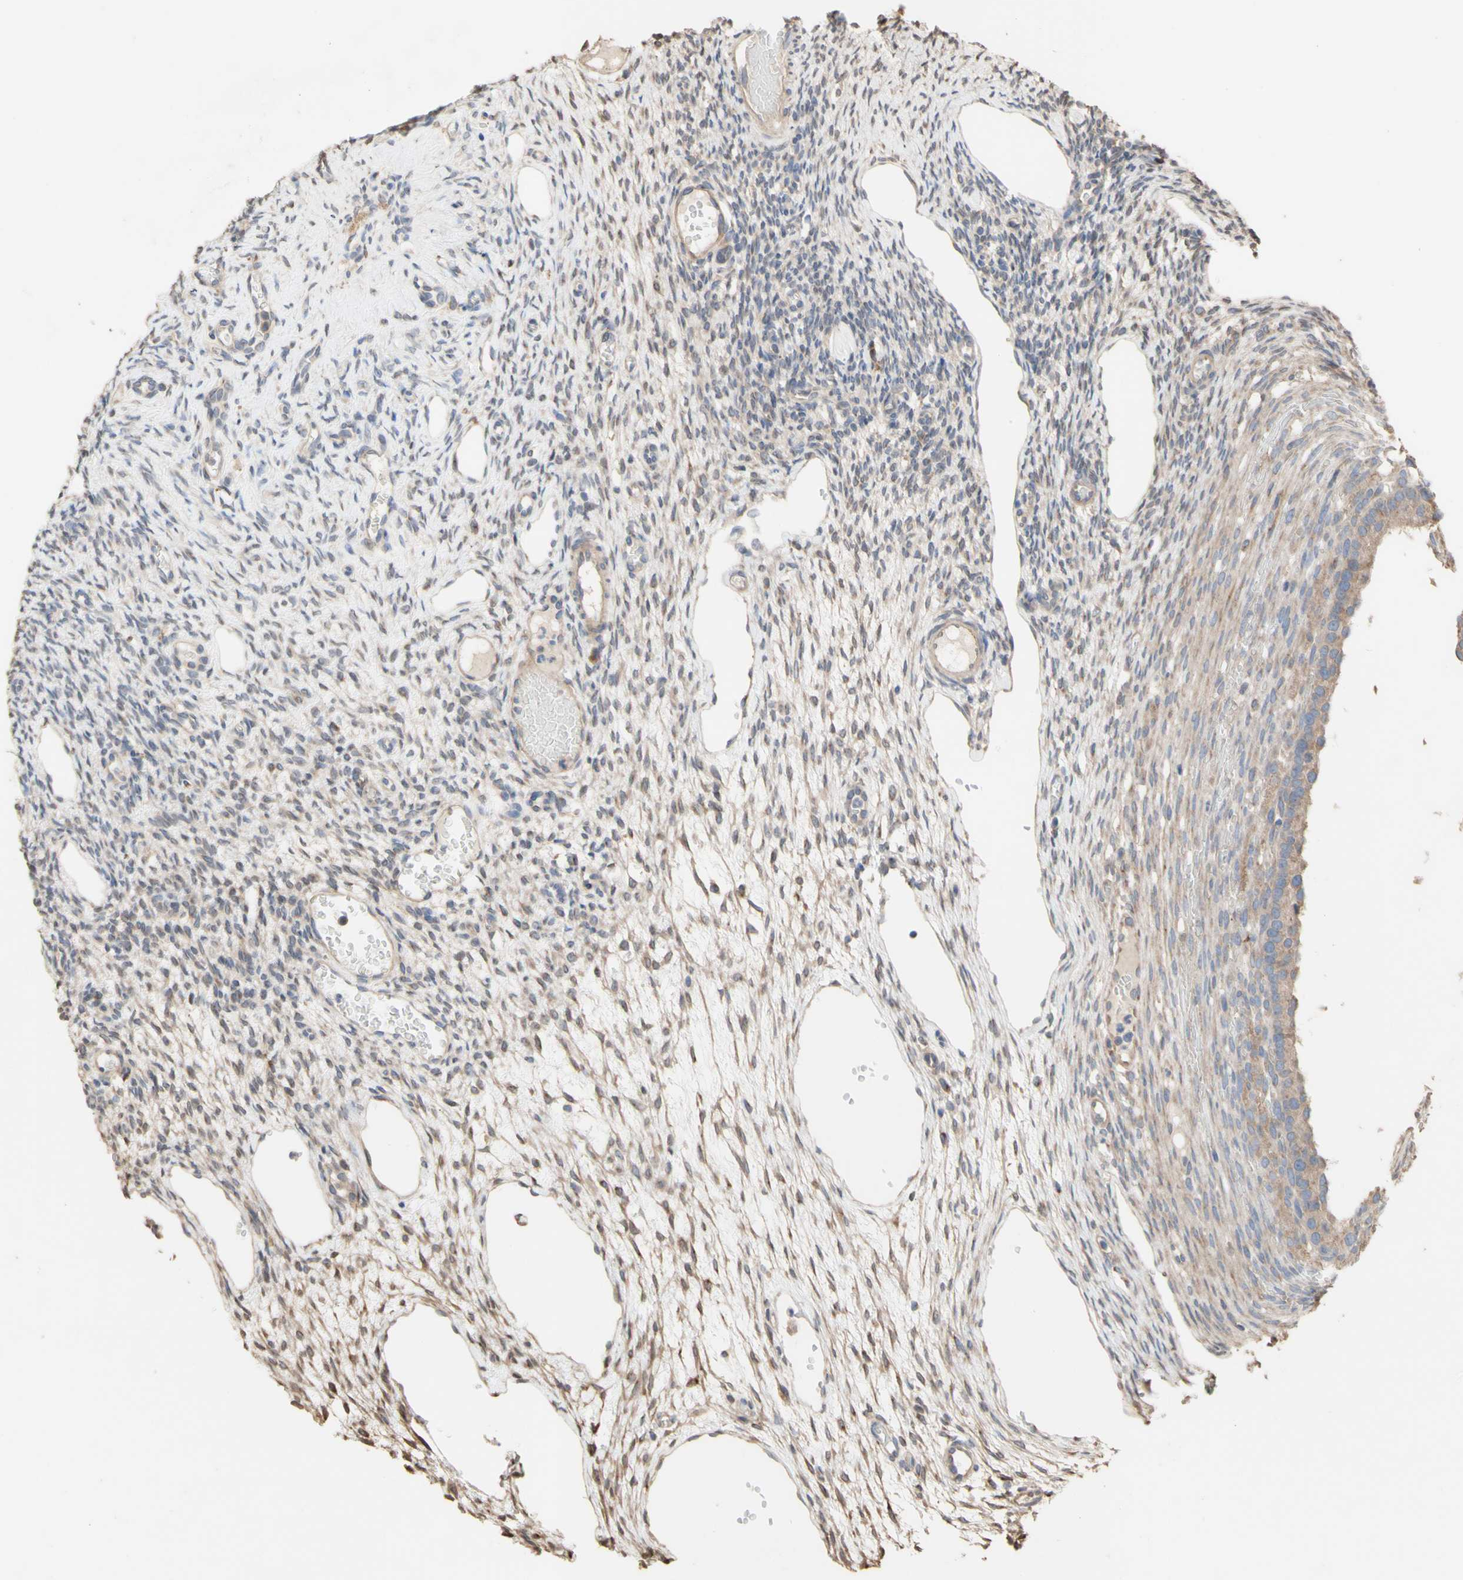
{"staining": {"intensity": "weak", "quantity": ">75%", "location": "cytoplasmic/membranous"}, "tissue": "ovary", "cell_type": "Follicle cells", "image_type": "normal", "snomed": [{"axis": "morphology", "description": "Normal tissue, NOS"}, {"axis": "topography", "description": "Ovary"}], "caption": "Normal ovary reveals weak cytoplasmic/membranous positivity in approximately >75% of follicle cells (DAB (3,3'-diaminobenzidine) IHC with brightfield microscopy, high magnification)..", "gene": "NECTIN3", "patient": {"sex": "female", "age": 33}}